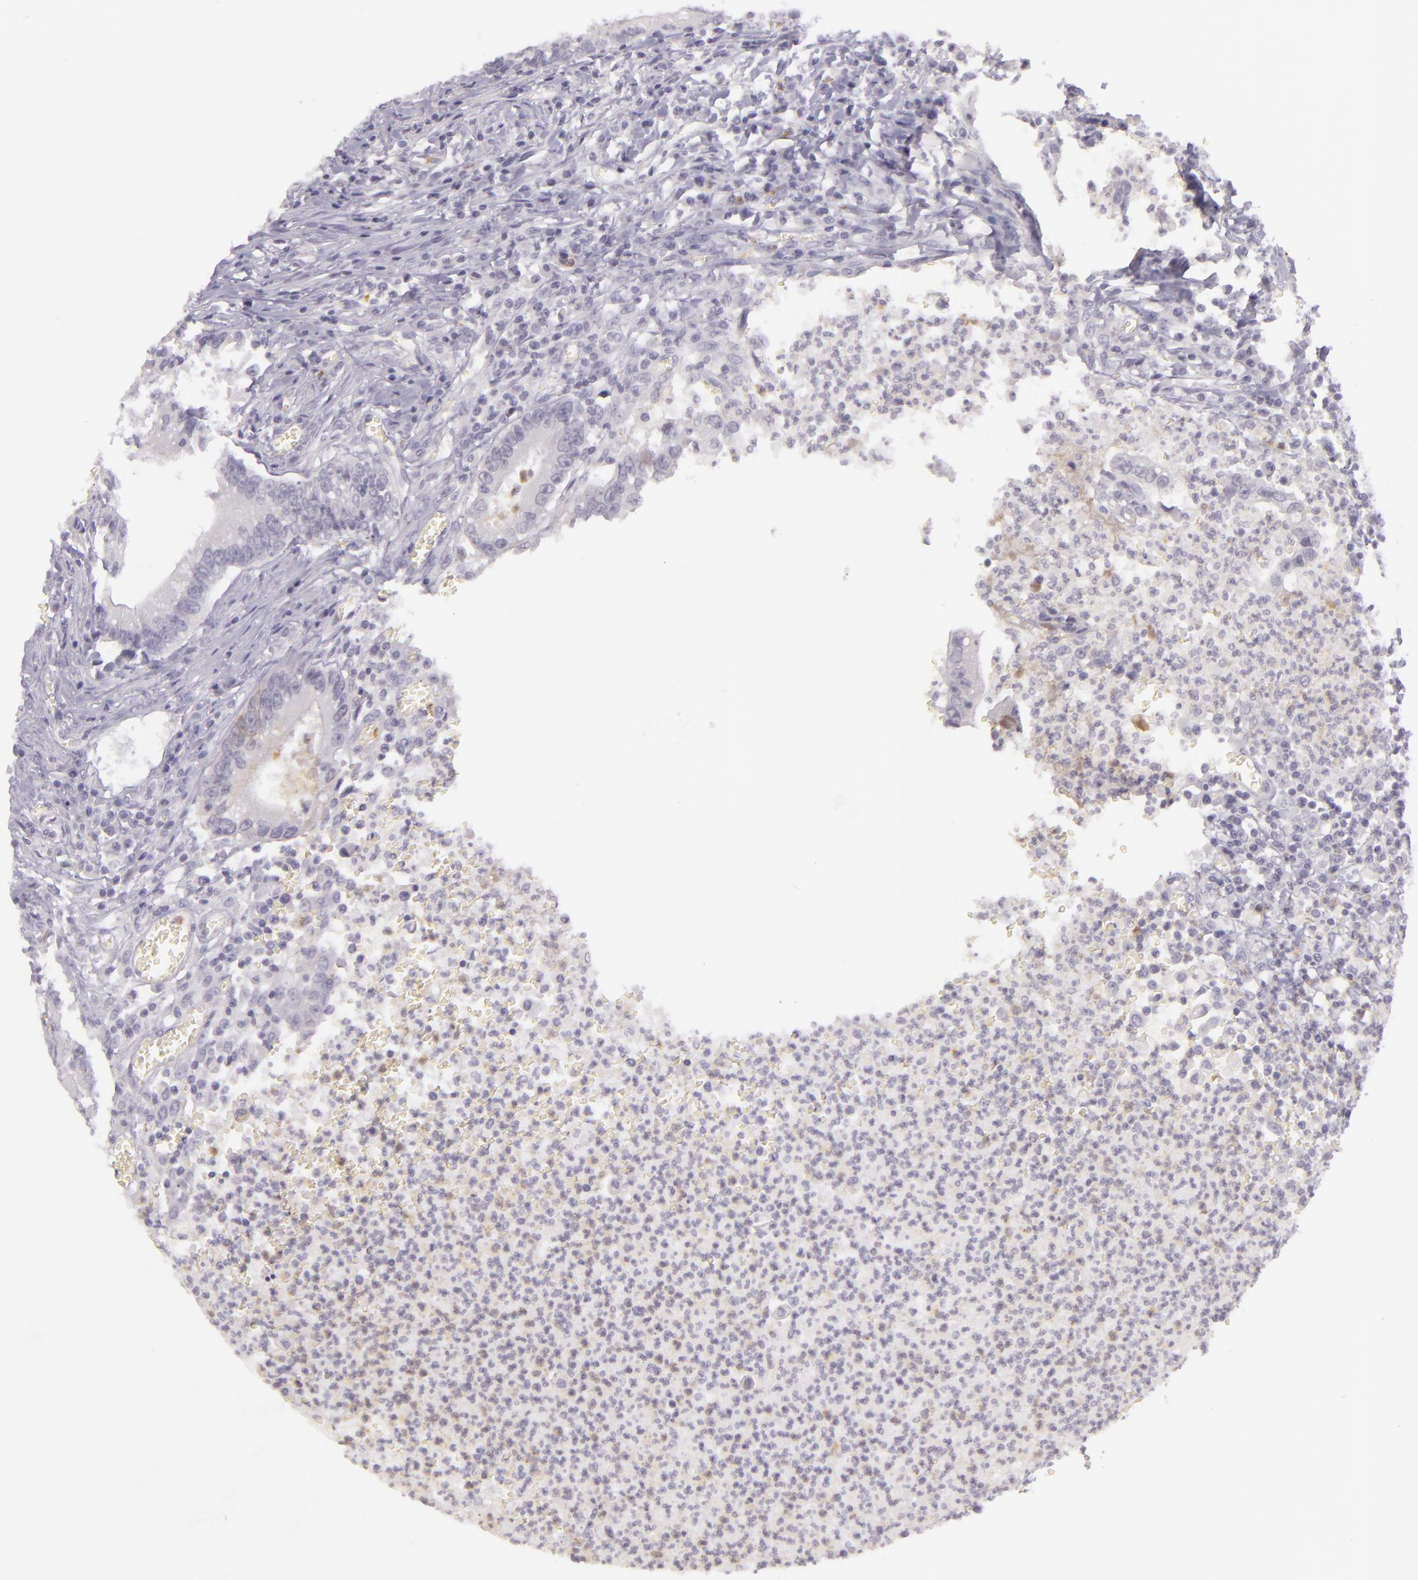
{"staining": {"intensity": "negative", "quantity": "none", "location": "none"}, "tissue": "colorectal cancer", "cell_type": "Tumor cells", "image_type": "cancer", "snomed": [{"axis": "morphology", "description": "Adenocarcinoma, NOS"}, {"axis": "topography", "description": "Rectum"}], "caption": "Immunohistochemistry (IHC) histopathology image of neoplastic tissue: human colorectal adenocarcinoma stained with DAB (3,3'-diaminobenzidine) reveals no significant protein positivity in tumor cells.", "gene": "CBS", "patient": {"sex": "female", "age": 81}}